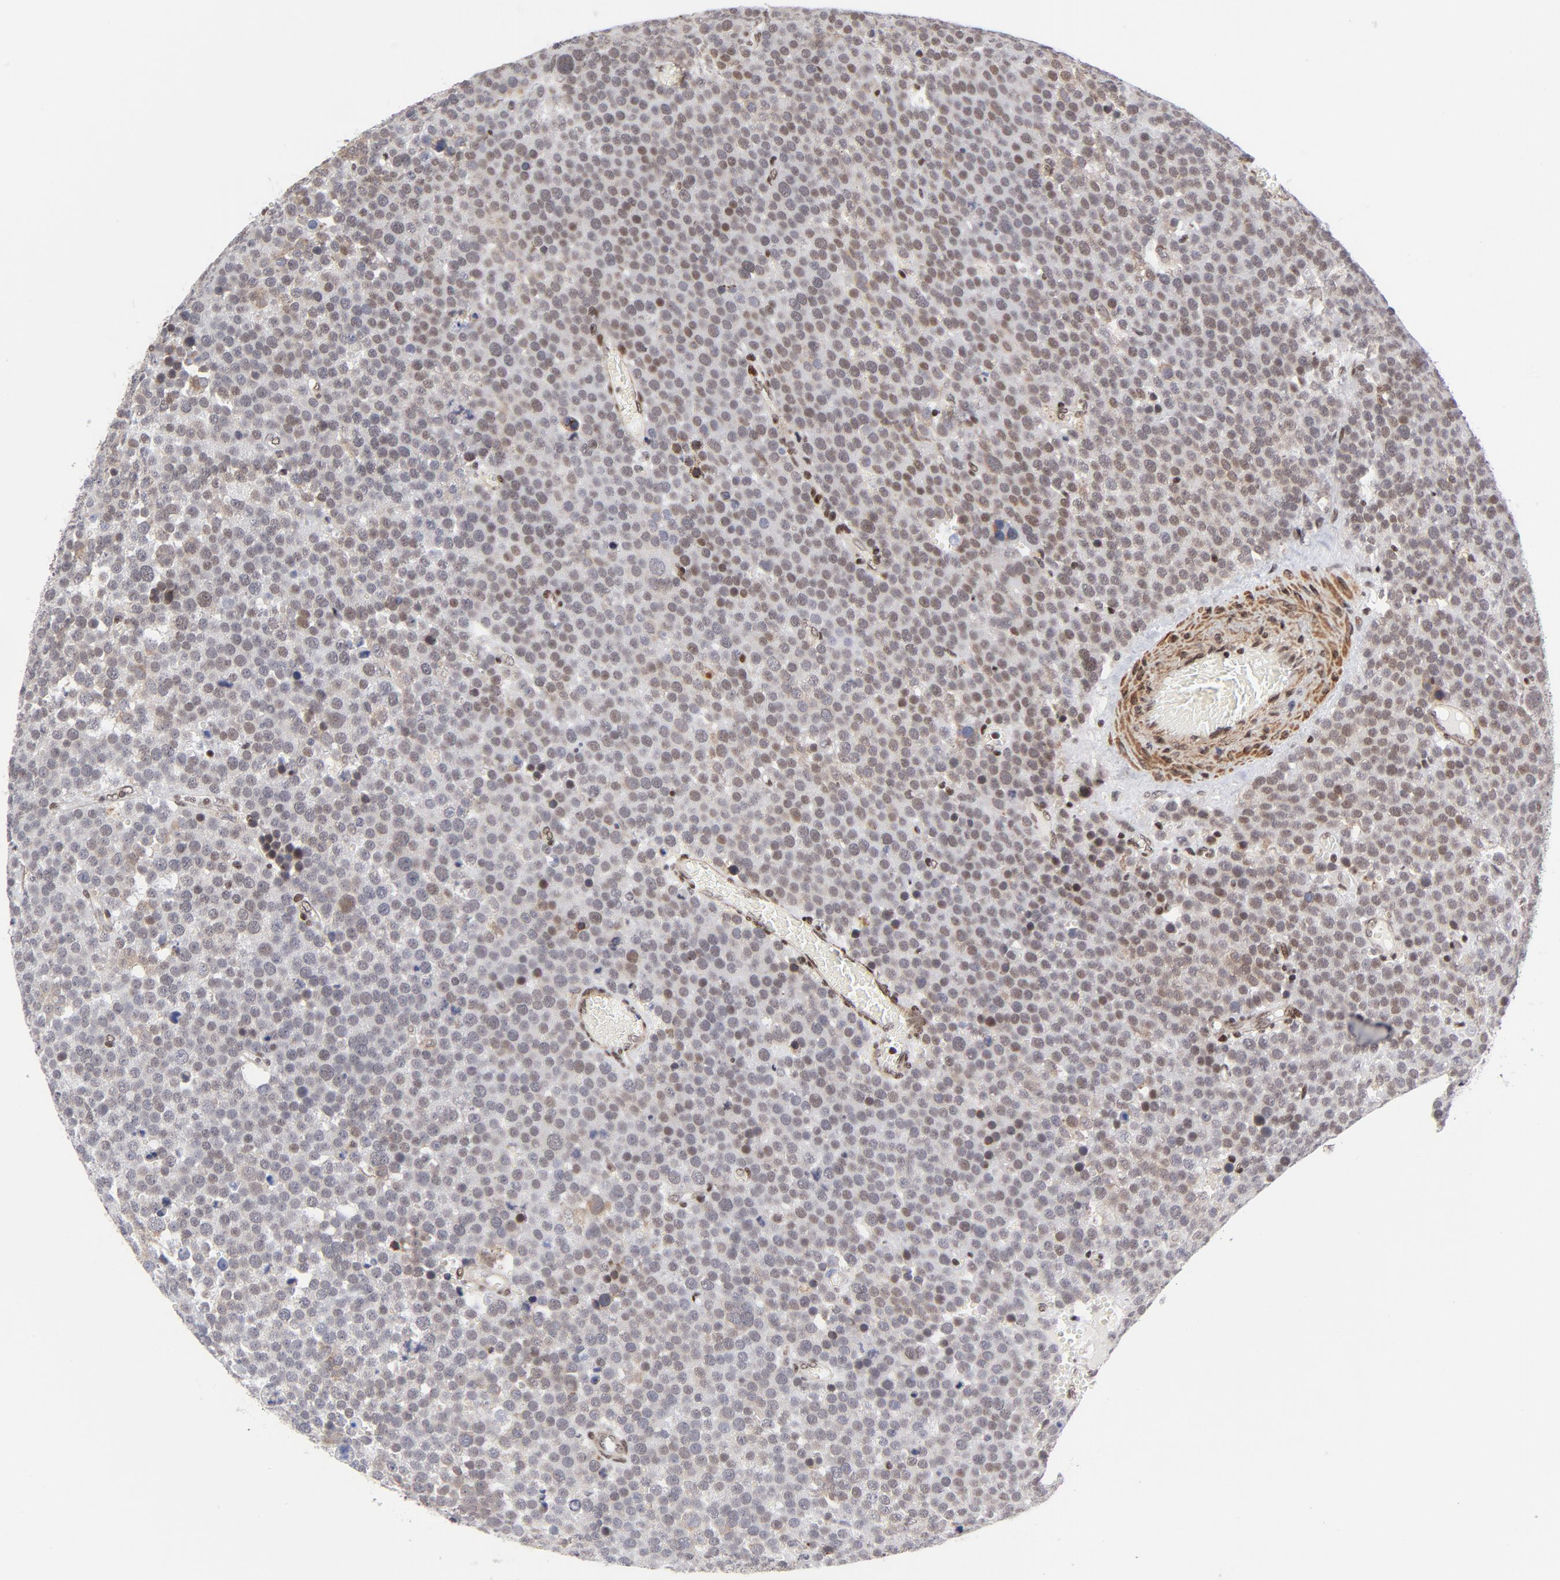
{"staining": {"intensity": "moderate", "quantity": "25%-75%", "location": "nuclear"}, "tissue": "testis cancer", "cell_type": "Tumor cells", "image_type": "cancer", "snomed": [{"axis": "morphology", "description": "Seminoma, NOS"}, {"axis": "topography", "description": "Testis"}], "caption": "A brown stain labels moderate nuclear positivity of a protein in human testis seminoma tumor cells.", "gene": "CTCF", "patient": {"sex": "male", "age": 71}}